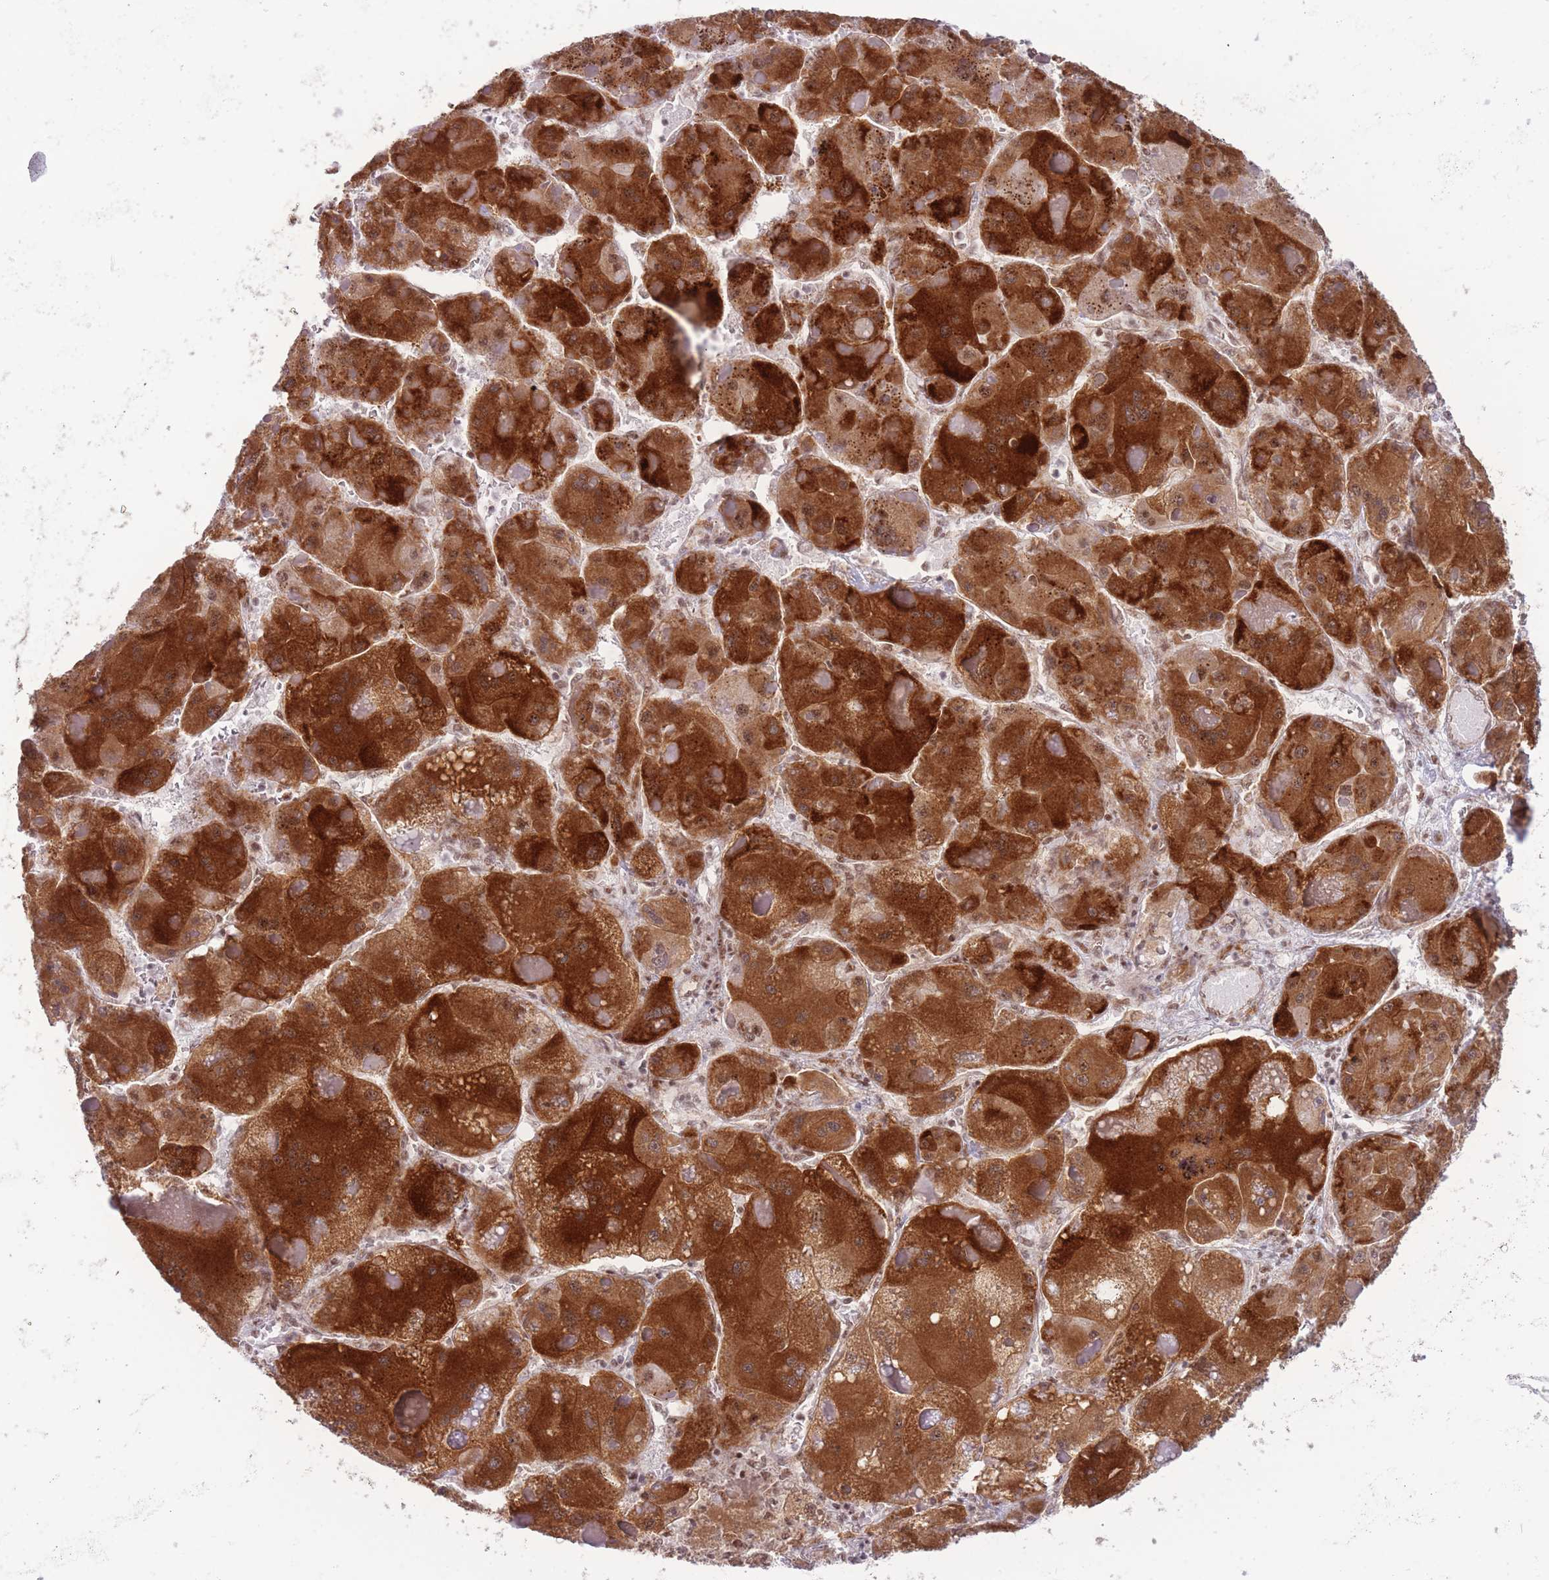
{"staining": {"intensity": "strong", "quantity": ">75%", "location": "cytoplasmic/membranous"}, "tissue": "liver cancer", "cell_type": "Tumor cells", "image_type": "cancer", "snomed": [{"axis": "morphology", "description": "Carcinoma, Hepatocellular, NOS"}, {"axis": "topography", "description": "Liver"}], "caption": "Strong cytoplasmic/membranous staining is seen in about >75% of tumor cells in hepatocellular carcinoma (liver).", "gene": "CYP2B6", "patient": {"sex": "female", "age": 73}}